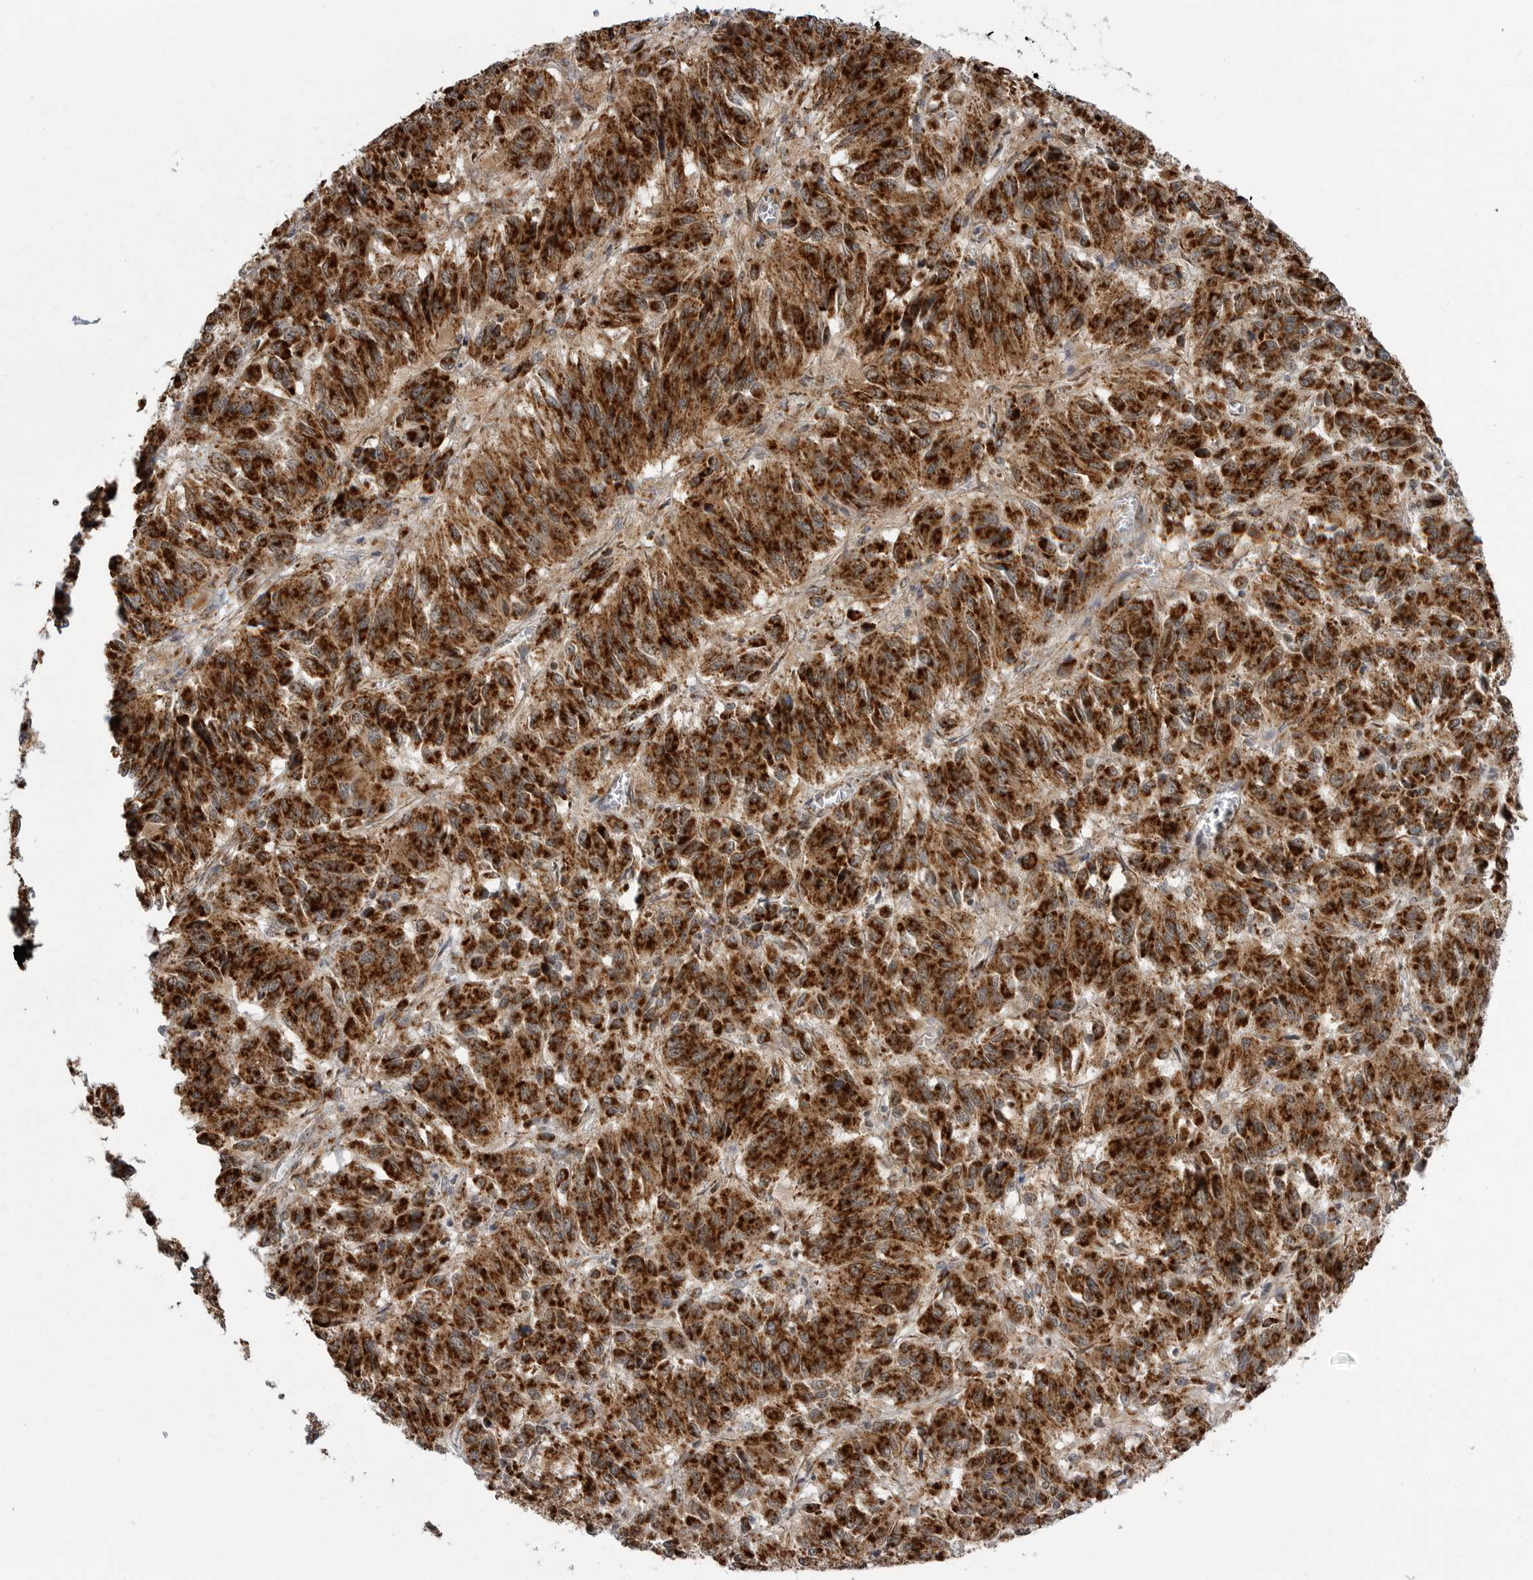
{"staining": {"intensity": "strong", "quantity": ">75%", "location": "cytoplasmic/membranous"}, "tissue": "melanoma", "cell_type": "Tumor cells", "image_type": "cancer", "snomed": [{"axis": "morphology", "description": "Malignant melanoma, Metastatic site"}, {"axis": "topography", "description": "Lung"}], "caption": "Strong cytoplasmic/membranous staining for a protein is appreciated in approximately >75% of tumor cells of melanoma using immunohistochemistry.", "gene": "FH", "patient": {"sex": "male", "age": 64}}